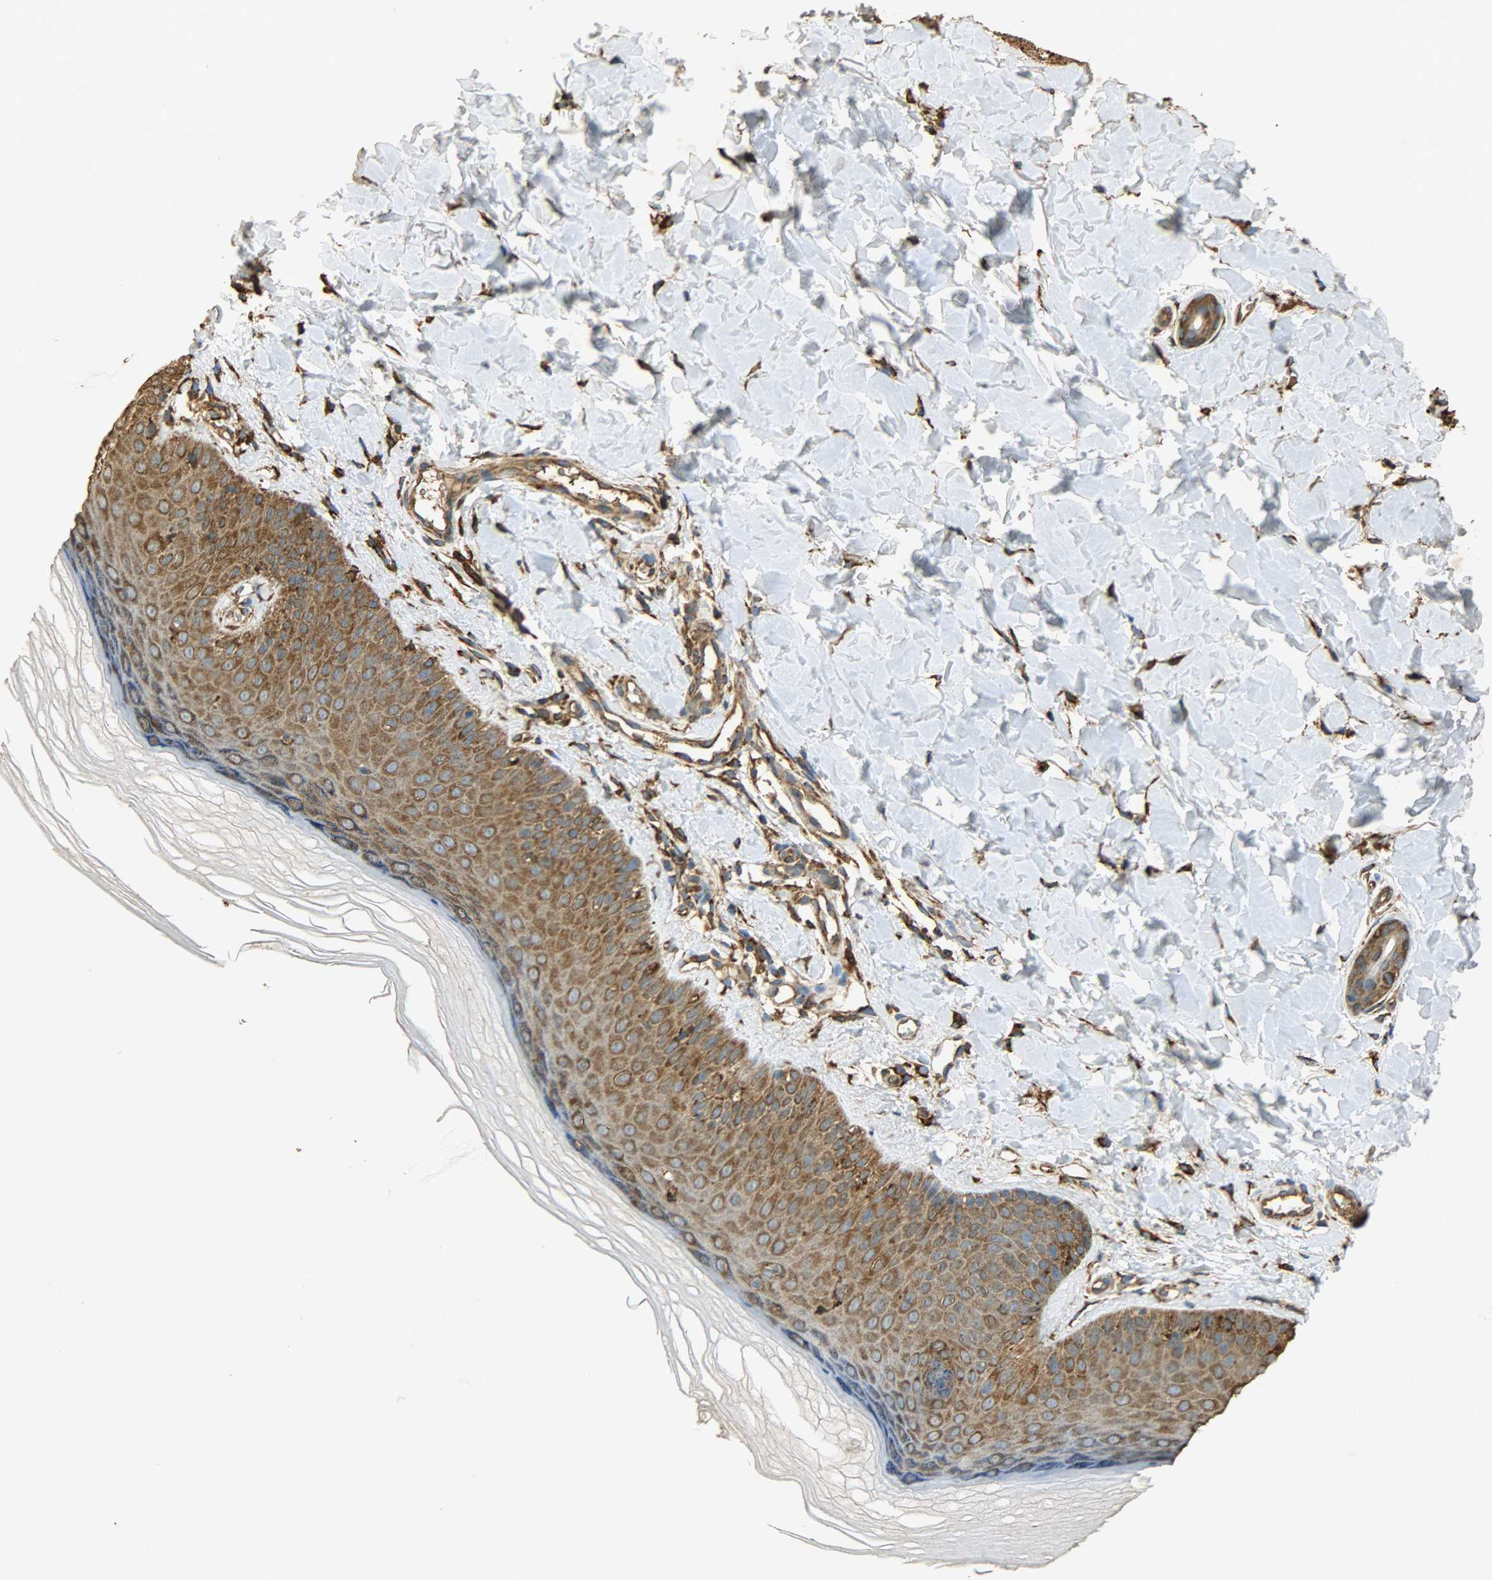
{"staining": {"intensity": "strong", "quantity": ">75%", "location": "cytoplasmic/membranous"}, "tissue": "skin", "cell_type": "Fibroblasts", "image_type": "normal", "snomed": [{"axis": "morphology", "description": "Normal tissue, NOS"}, {"axis": "topography", "description": "Skin"}], "caption": "Immunohistochemistry (IHC) (DAB (3,3'-diaminobenzidine)) staining of benign human skin reveals strong cytoplasmic/membranous protein staining in about >75% of fibroblasts. The staining was performed using DAB (3,3'-diaminobenzidine) to visualize the protein expression in brown, while the nuclei were stained in blue with hematoxylin (Magnification: 20x).", "gene": "HSP90B1", "patient": {"sex": "male", "age": 26}}